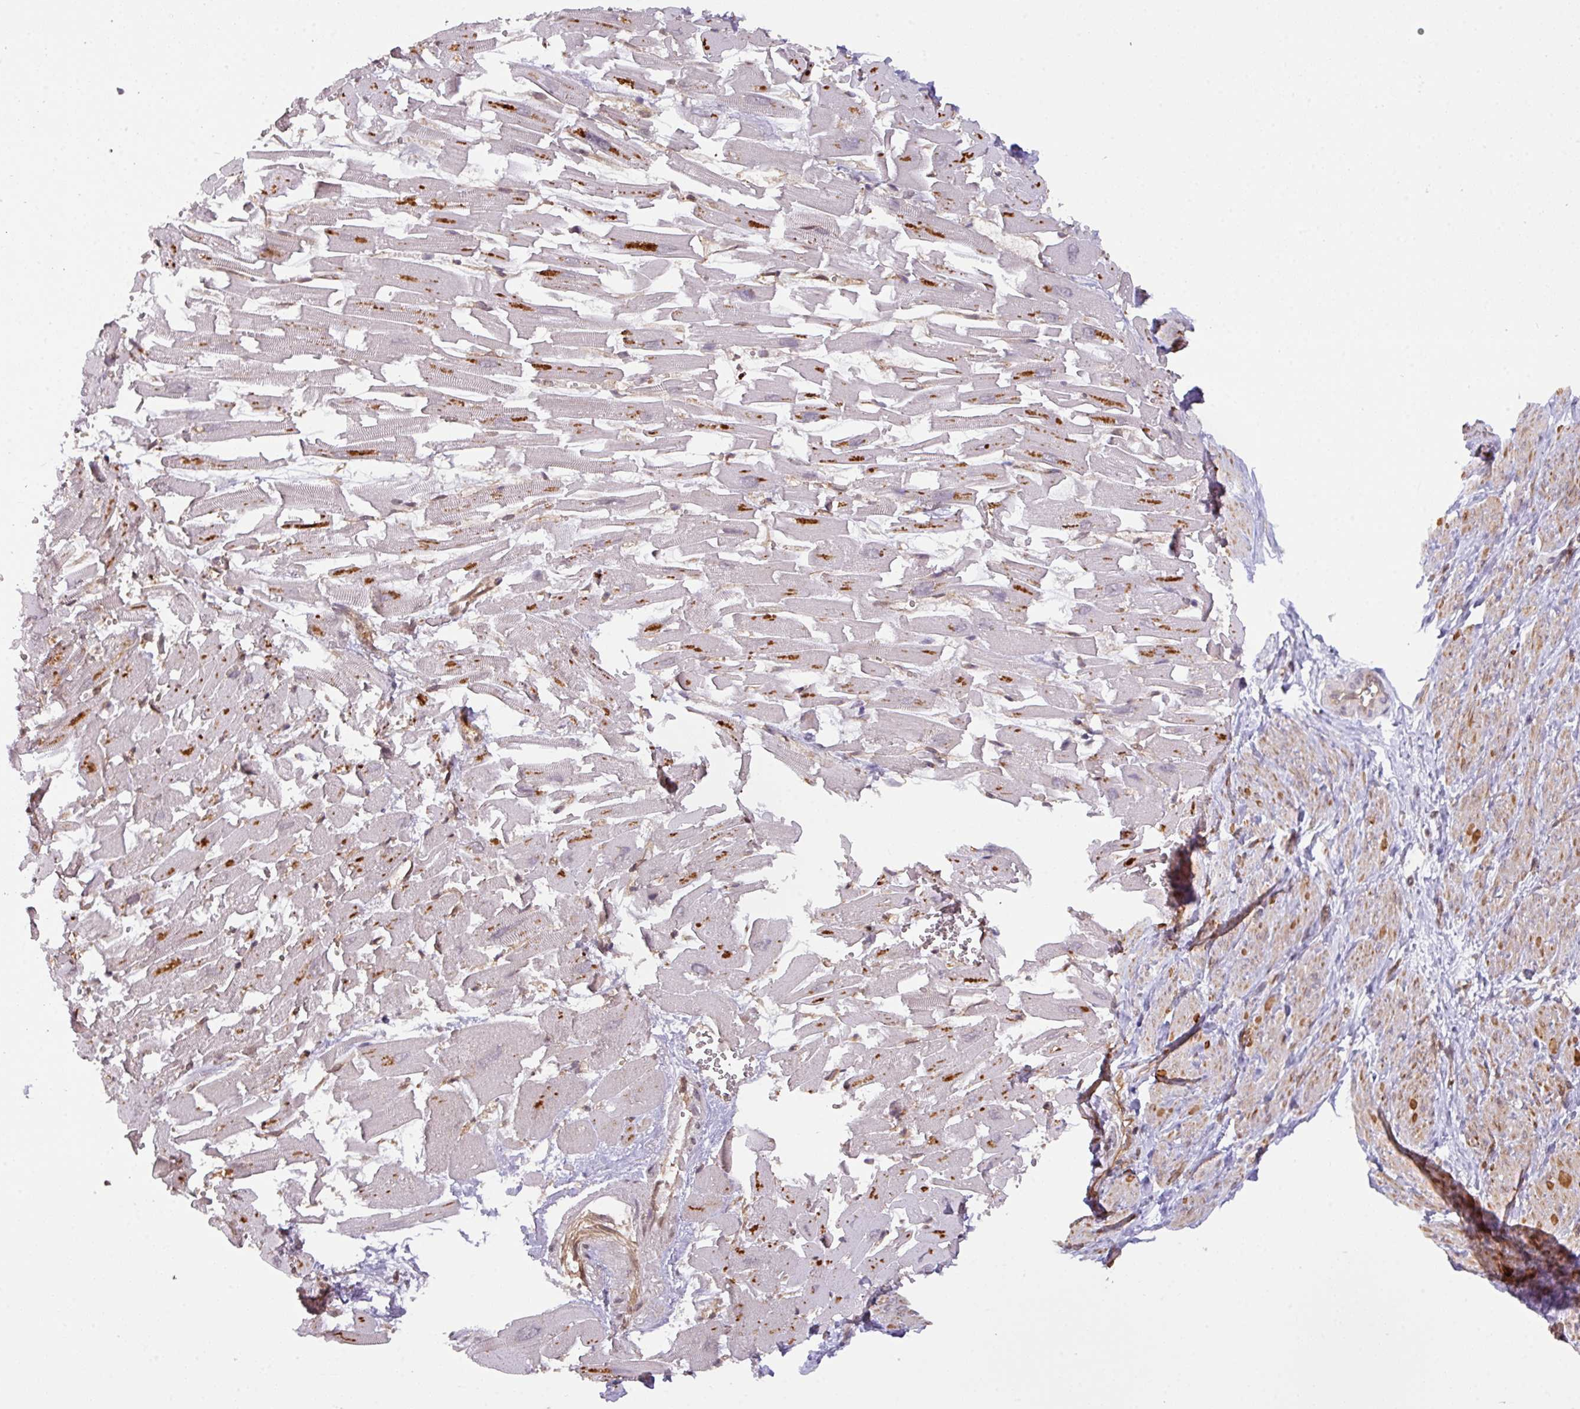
{"staining": {"intensity": "moderate", "quantity": ">75%", "location": "cytoplasmic/membranous"}, "tissue": "heart muscle", "cell_type": "Cardiomyocytes", "image_type": "normal", "snomed": [{"axis": "morphology", "description": "Normal tissue, NOS"}, {"axis": "topography", "description": "Heart"}], "caption": "Immunohistochemical staining of normal heart muscle displays >75% levels of moderate cytoplasmic/membranous protein expression in approximately >75% of cardiomyocytes. The staining is performed using DAB (3,3'-diaminobenzidine) brown chromogen to label protein expression. The nuclei are counter-stained blue using hematoxylin.", "gene": "CYFIP2", "patient": {"sex": "female", "age": 64}}